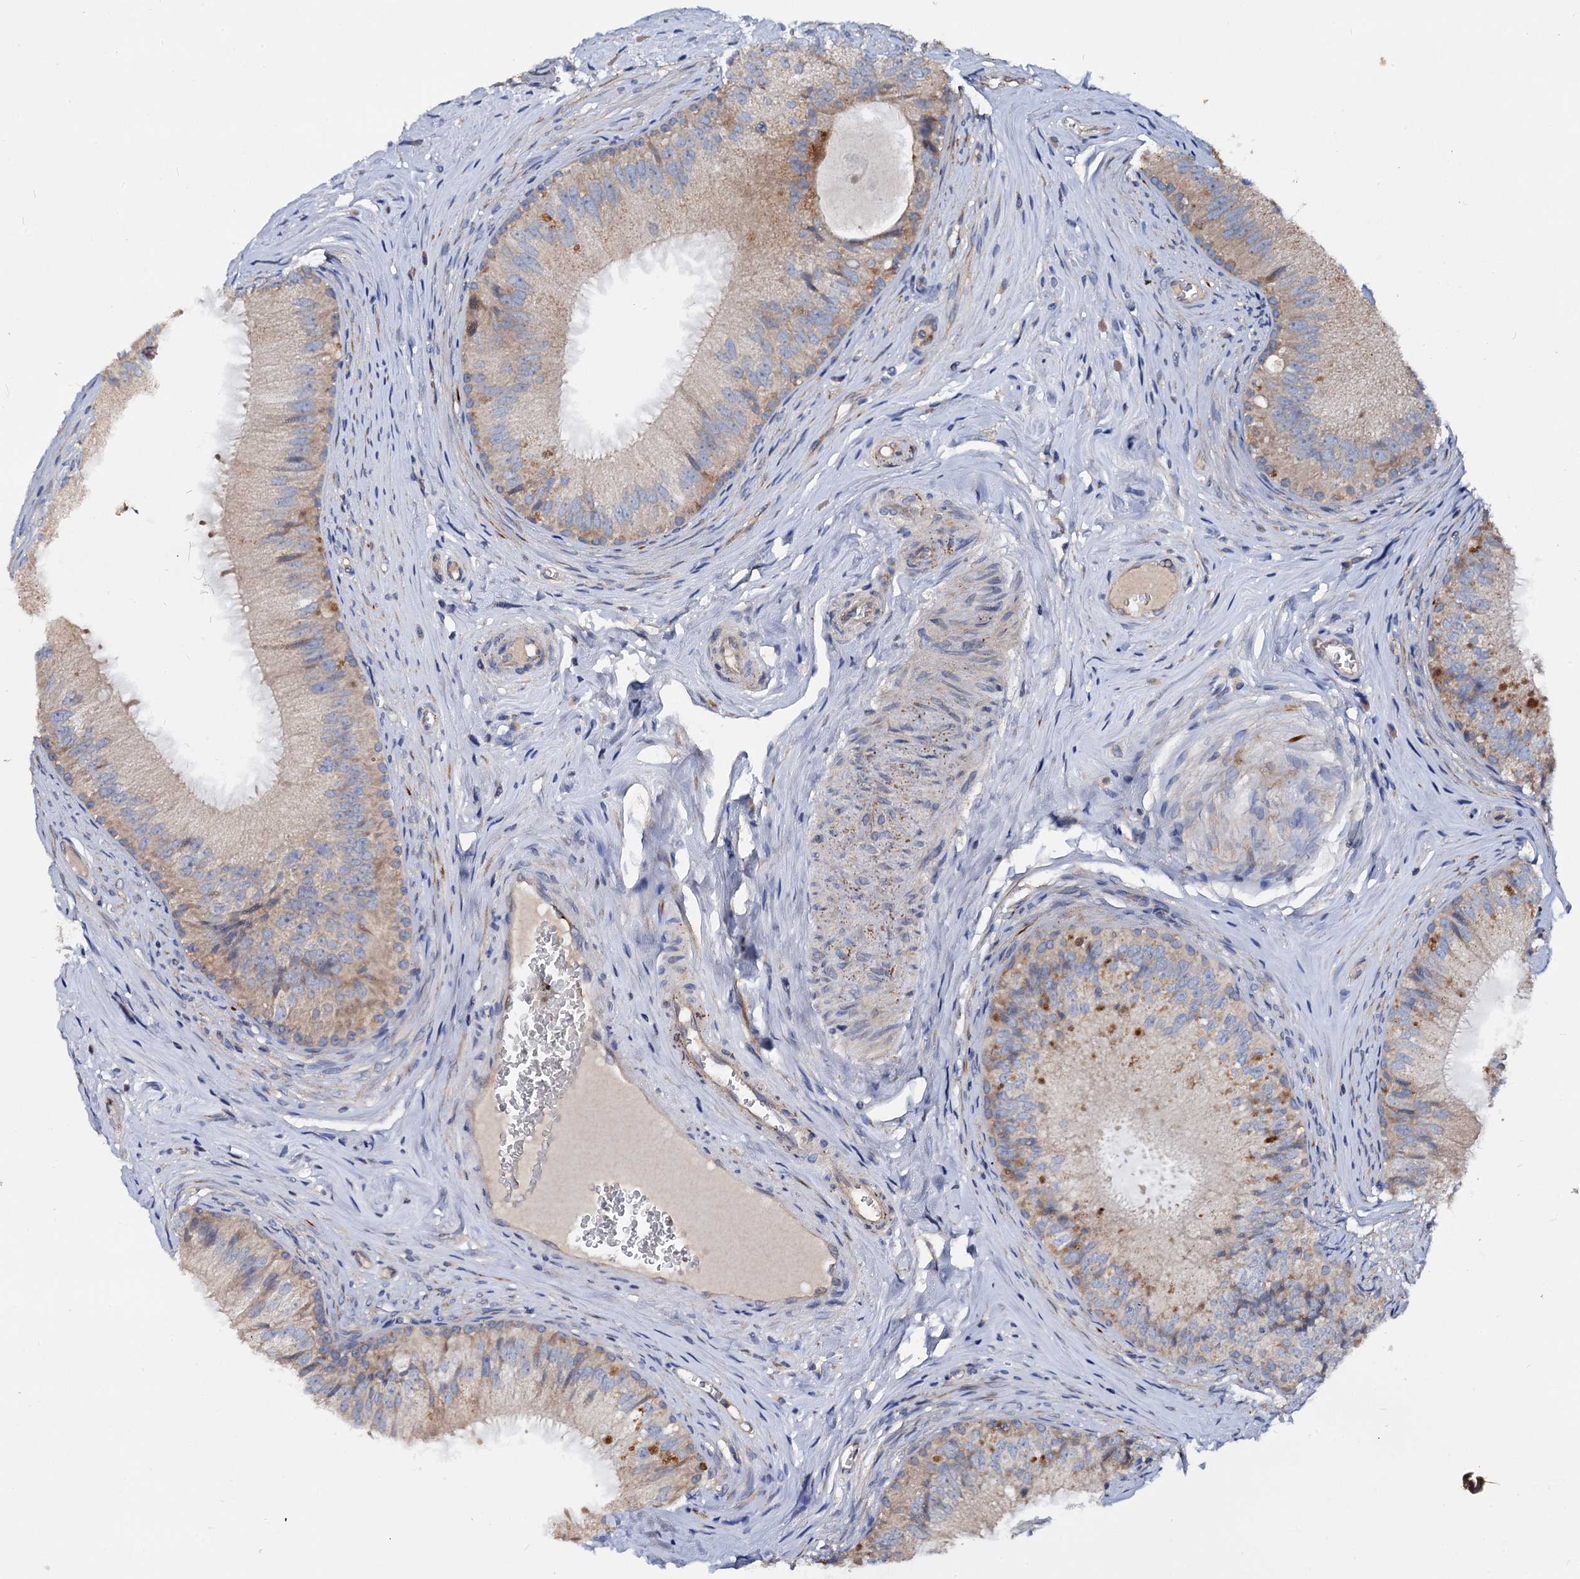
{"staining": {"intensity": "moderate", "quantity": "25%-75%", "location": "cytoplasmic/membranous"}, "tissue": "epididymis", "cell_type": "Glandular cells", "image_type": "normal", "snomed": [{"axis": "morphology", "description": "Normal tissue, NOS"}, {"axis": "topography", "description": "Epididymis"}], "caption": "Glandular cells show medium levels of moderate cytoplasmic/membranous expression in about 25%-75% of cells in unremarkable human epididymis.", "gene": "CEP192", "patient": {"sex": "male", "age": 46}}